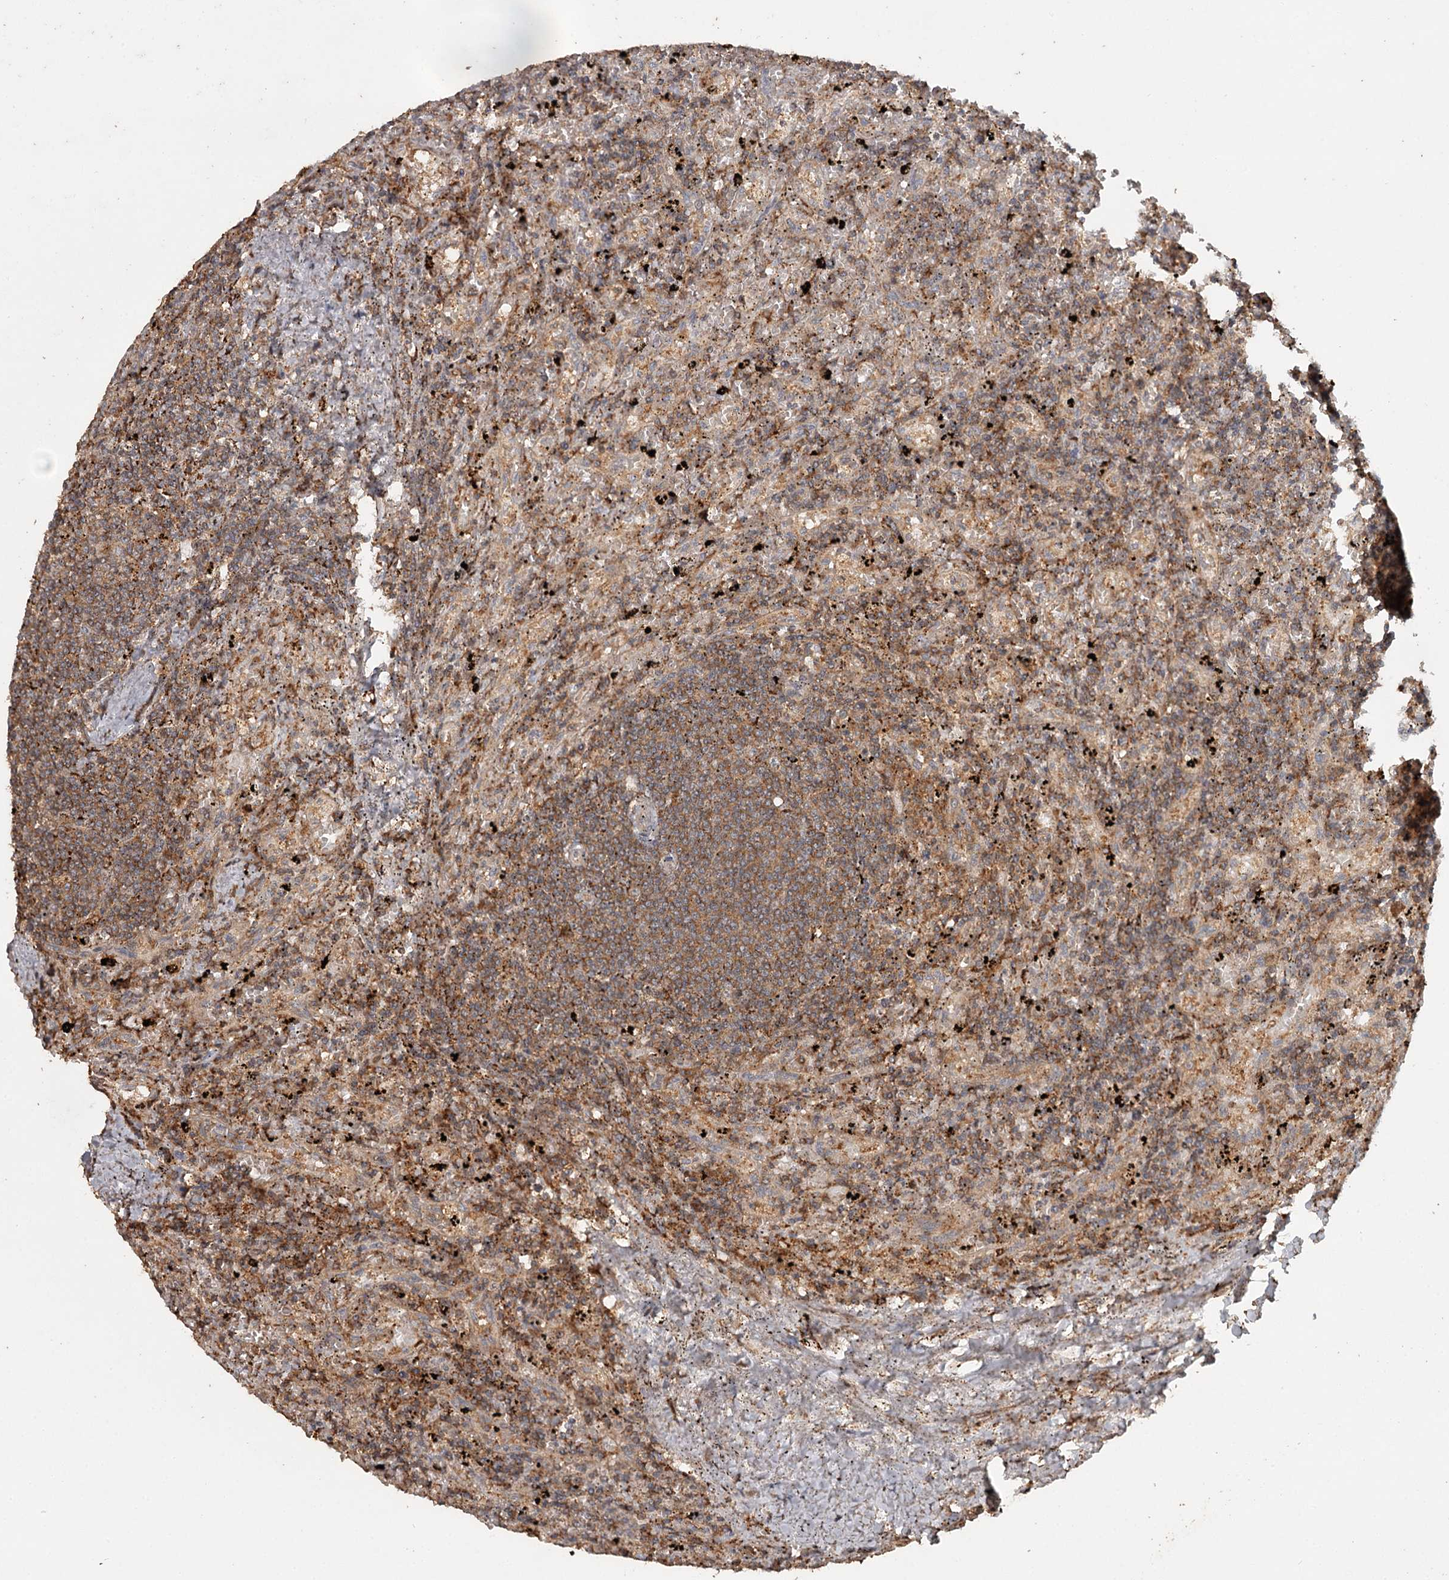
{"staining": {"intensity": "moderate", "quantity": ">75%", "location": "cytoplasmic/membranous"}, "tissue": "lymphoma", "cell_type": "Tumor cells", "image_type": "cancer", "snomed": [{"axis": "morphology", "description": "Malignant lymphoma, non-Hodgkin's type, Low grade"}, {"axis": "topography", "description": "Spleen"}], "caption": "About >75% of tumor cells in human lymphoma reveal moderate cytoplasmic/membranous protein staining as visualized by brown immunohistochemical staining.", "gene": "FAXC", "patient": {"sex": "male", "age": 76}}